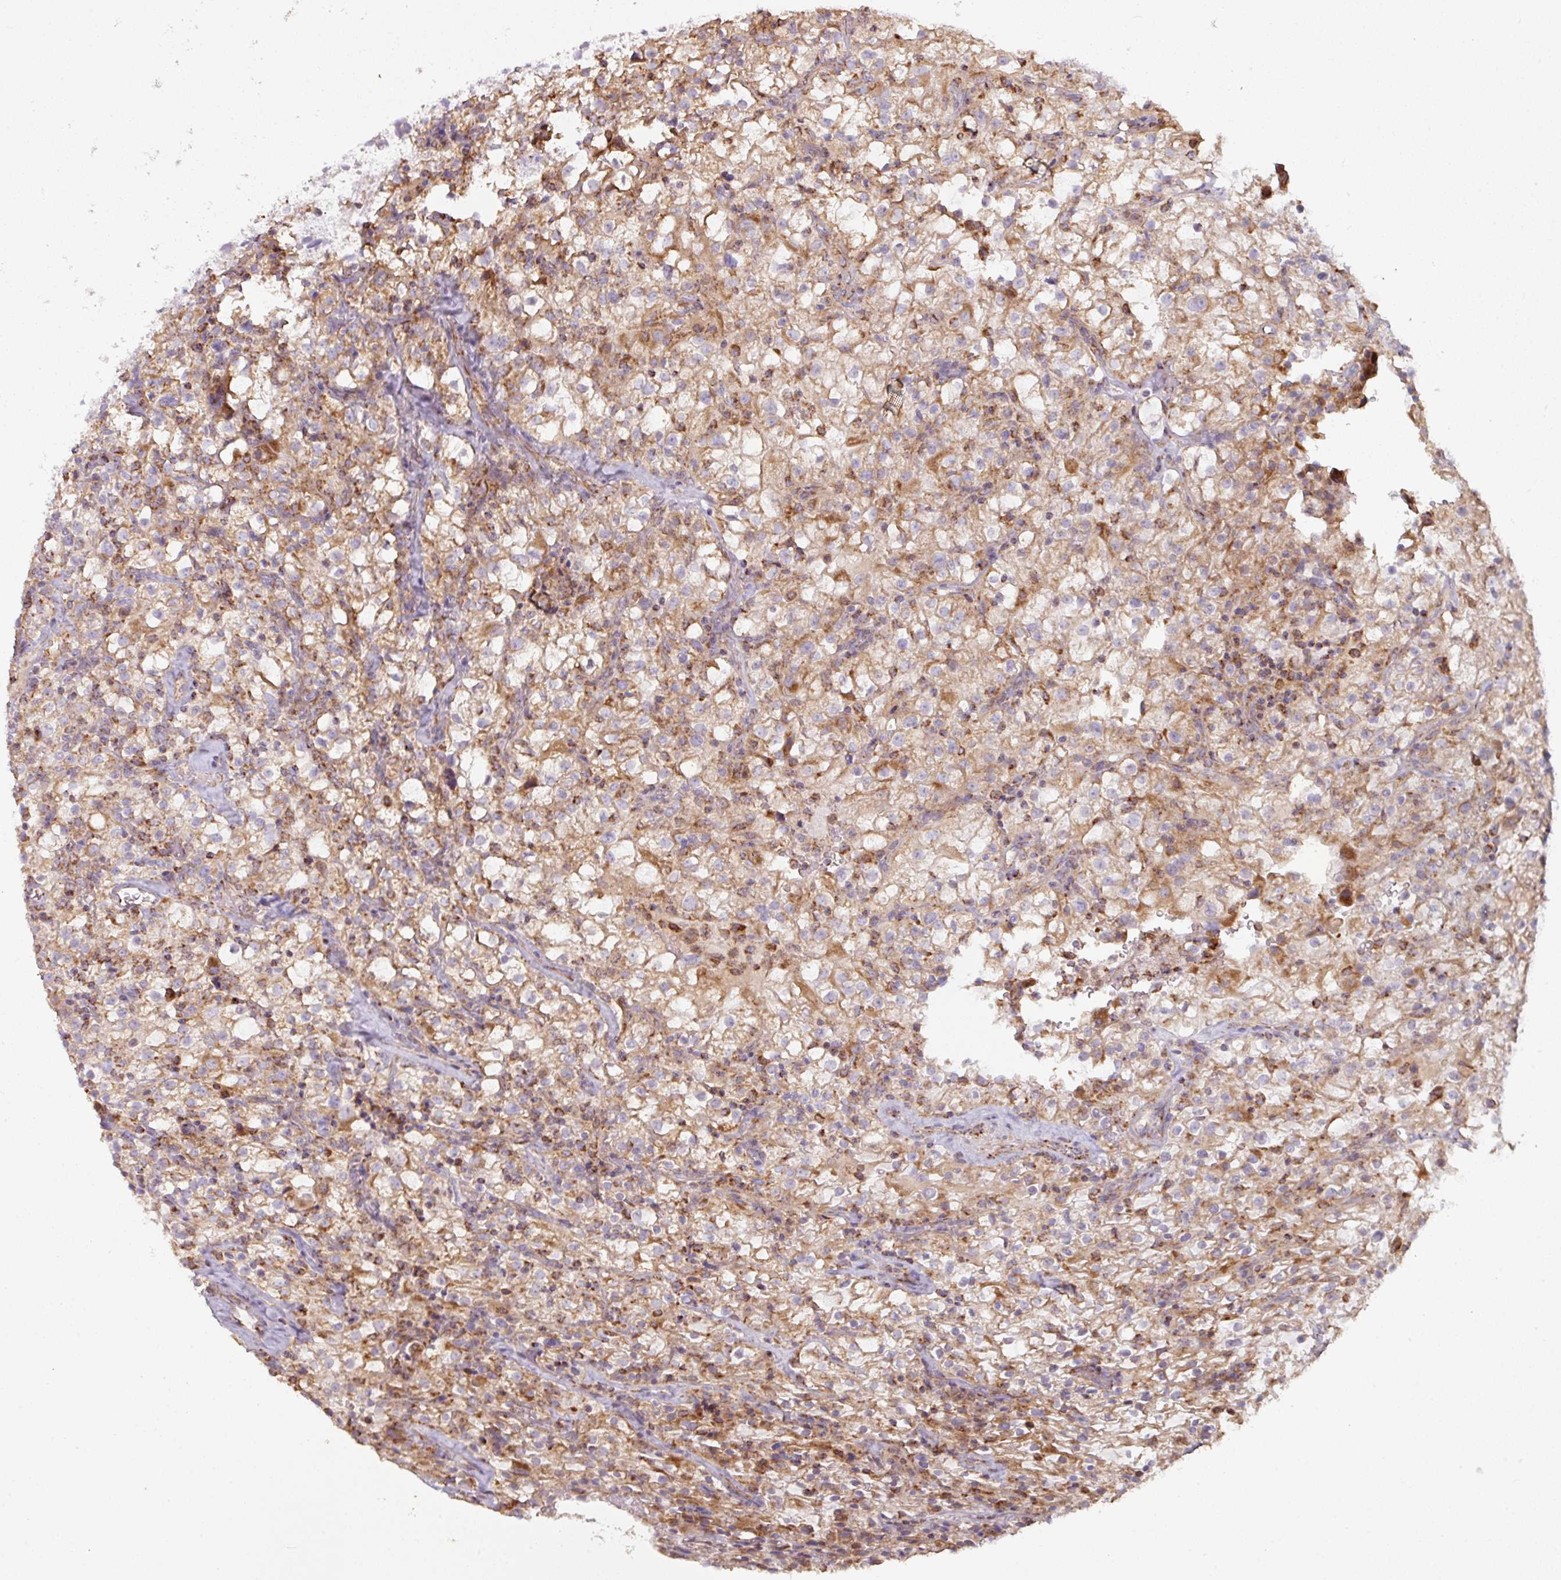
{"staining": {"intensity": "moderate", "quantity": "25%-75%", "location": "cytoplasmic/membranous"}, "tissue": "renal cancer", "cell_type": "Tumor cells", "image_type": "cancer", "snomed": [{"axis": "morphology", "description": "Adenocarcinoma, NOS"}, {"axis": "topography", "description": "Kidney"}], "caption": "Renal cancer stained with DAB (3,3'-diaminobenzidine) IHC demonstrates medium levels of moderate cytoplasmic/membranous positivity in about 25%-75% of tumor cells. (brown staining indicates protein expression, while blue staining denotes nuclei).", "gene": "SQOR", "patient": {"sex": "female", "age": 74}}